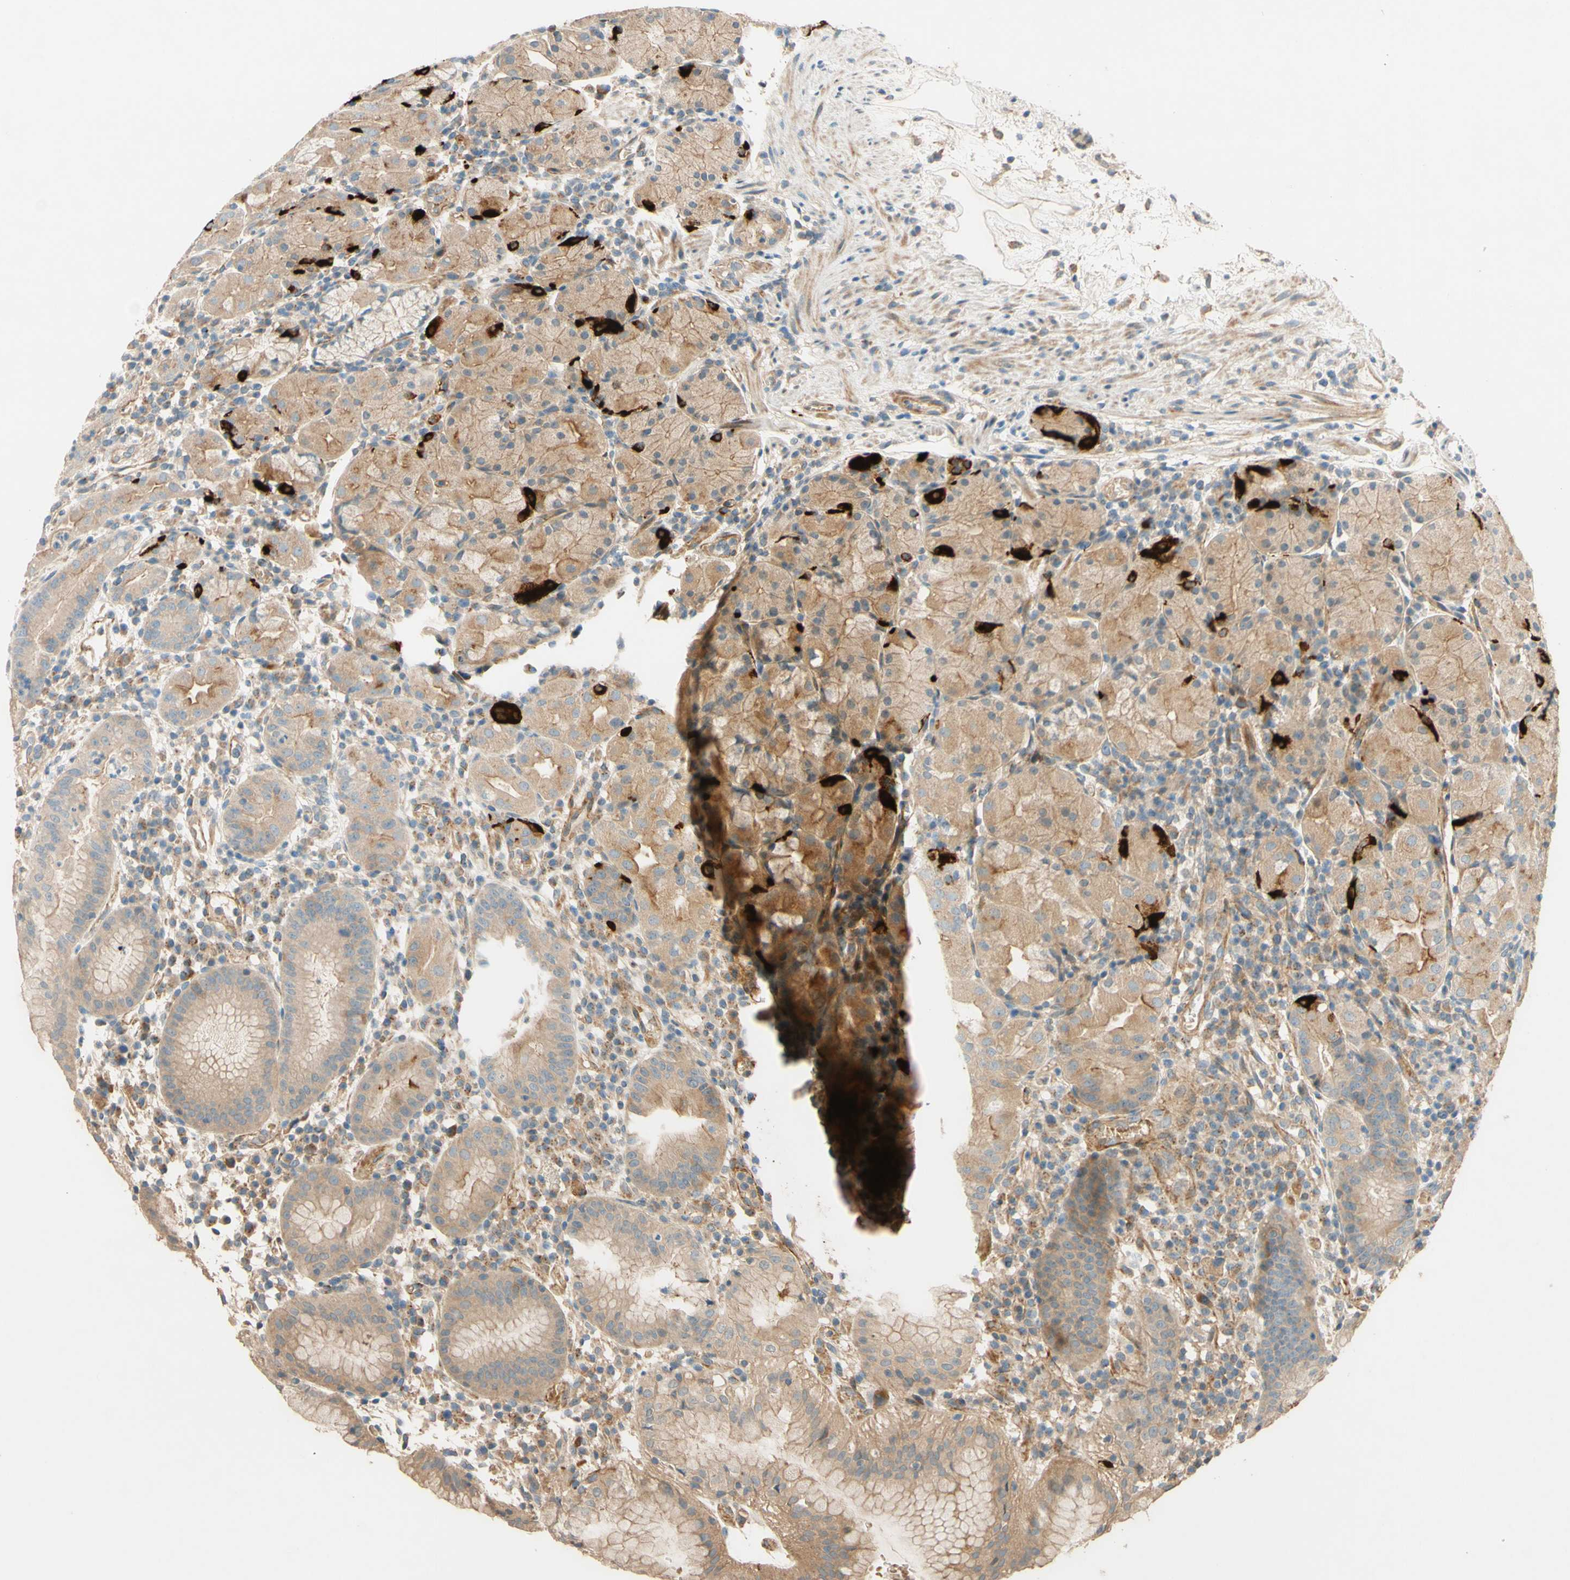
{"staining": {"intensity": "moderate", "quantity": ">75%", "location": "cytoplasmic/membranous"}, "tissue": "stomach", "cell_type": "Glandular cells", "image_type": "normal", "snomed": [{"axis": "morphology", "description": "Normal tissue, NOS"}, {"axis": "topography", "description": "Stomach"}, {"axis": "topography", "description": "Stomach, lower"}], "caption": "Protein expression analysis of normal human stomach reveals moderate cytoplasmic/membranous staining in approximately >75% of glandular cells. (Stains: DAB (3,3'-diaminobenzidine) in brown, nuclei in blue, Microscopy: brightfield microscopy at high magnification).", "gene": "ADAM17", "patient": {"sex": "female", "age": 75}}